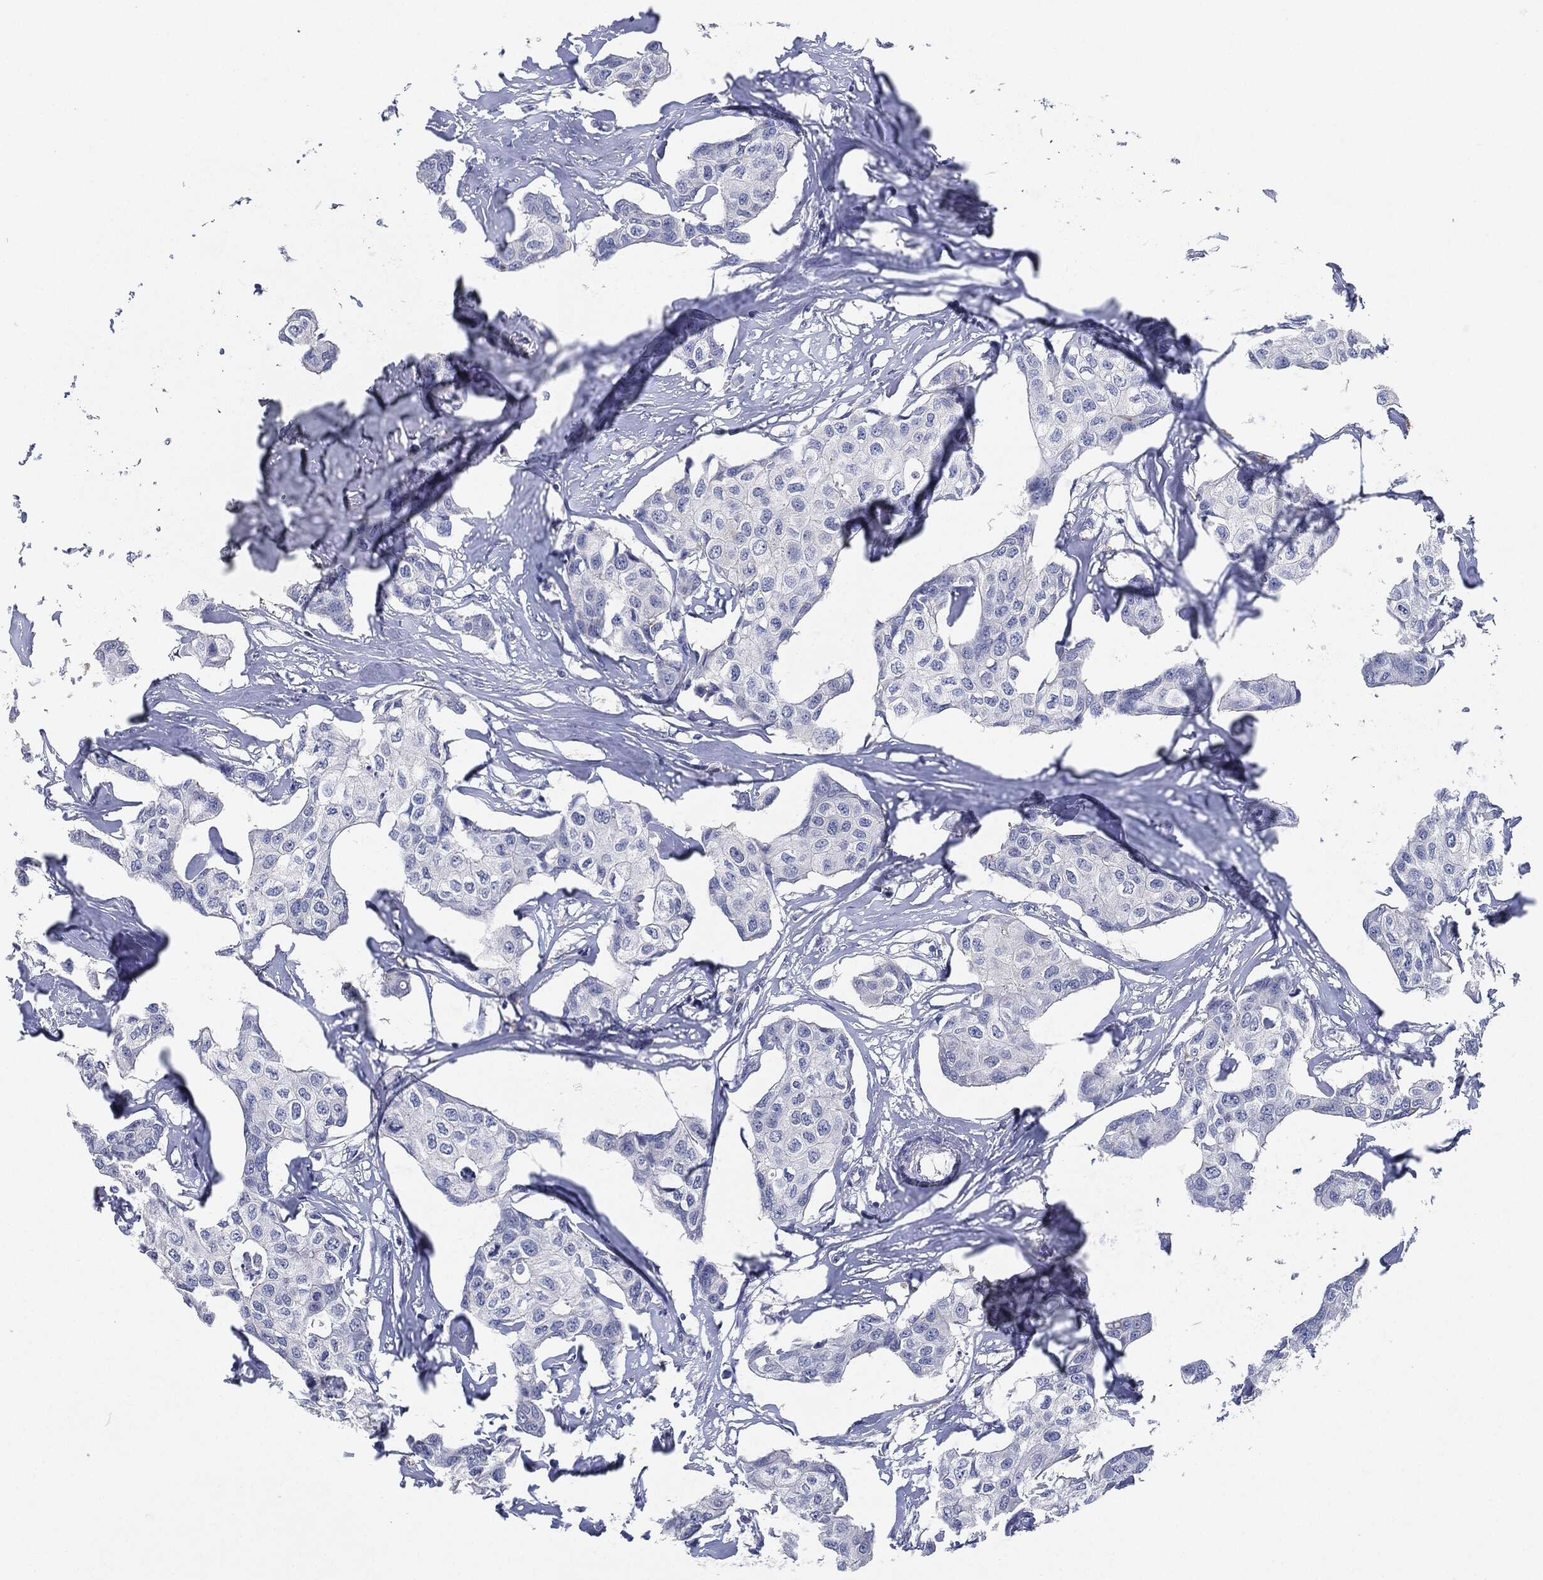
{"staining": {"intensity": "negative", "quantity": "none", "location": "none"}, "tissue": "breast cancer", "cell_type": "Tumor cells", "image_type": "cancer", "snomed": [{"axis": "morphology", "description": "Duct carcinoma"}, {"axis": "topography", "description": "Breast"}], "caption": "This is a photomicrograph of immunohistochemistry staining of breast infiltrating ductal carcinoma, which shows no staining in tumor cells.", "gene": "NTRK1", "patient": {"sex": "female", "age": 80}}